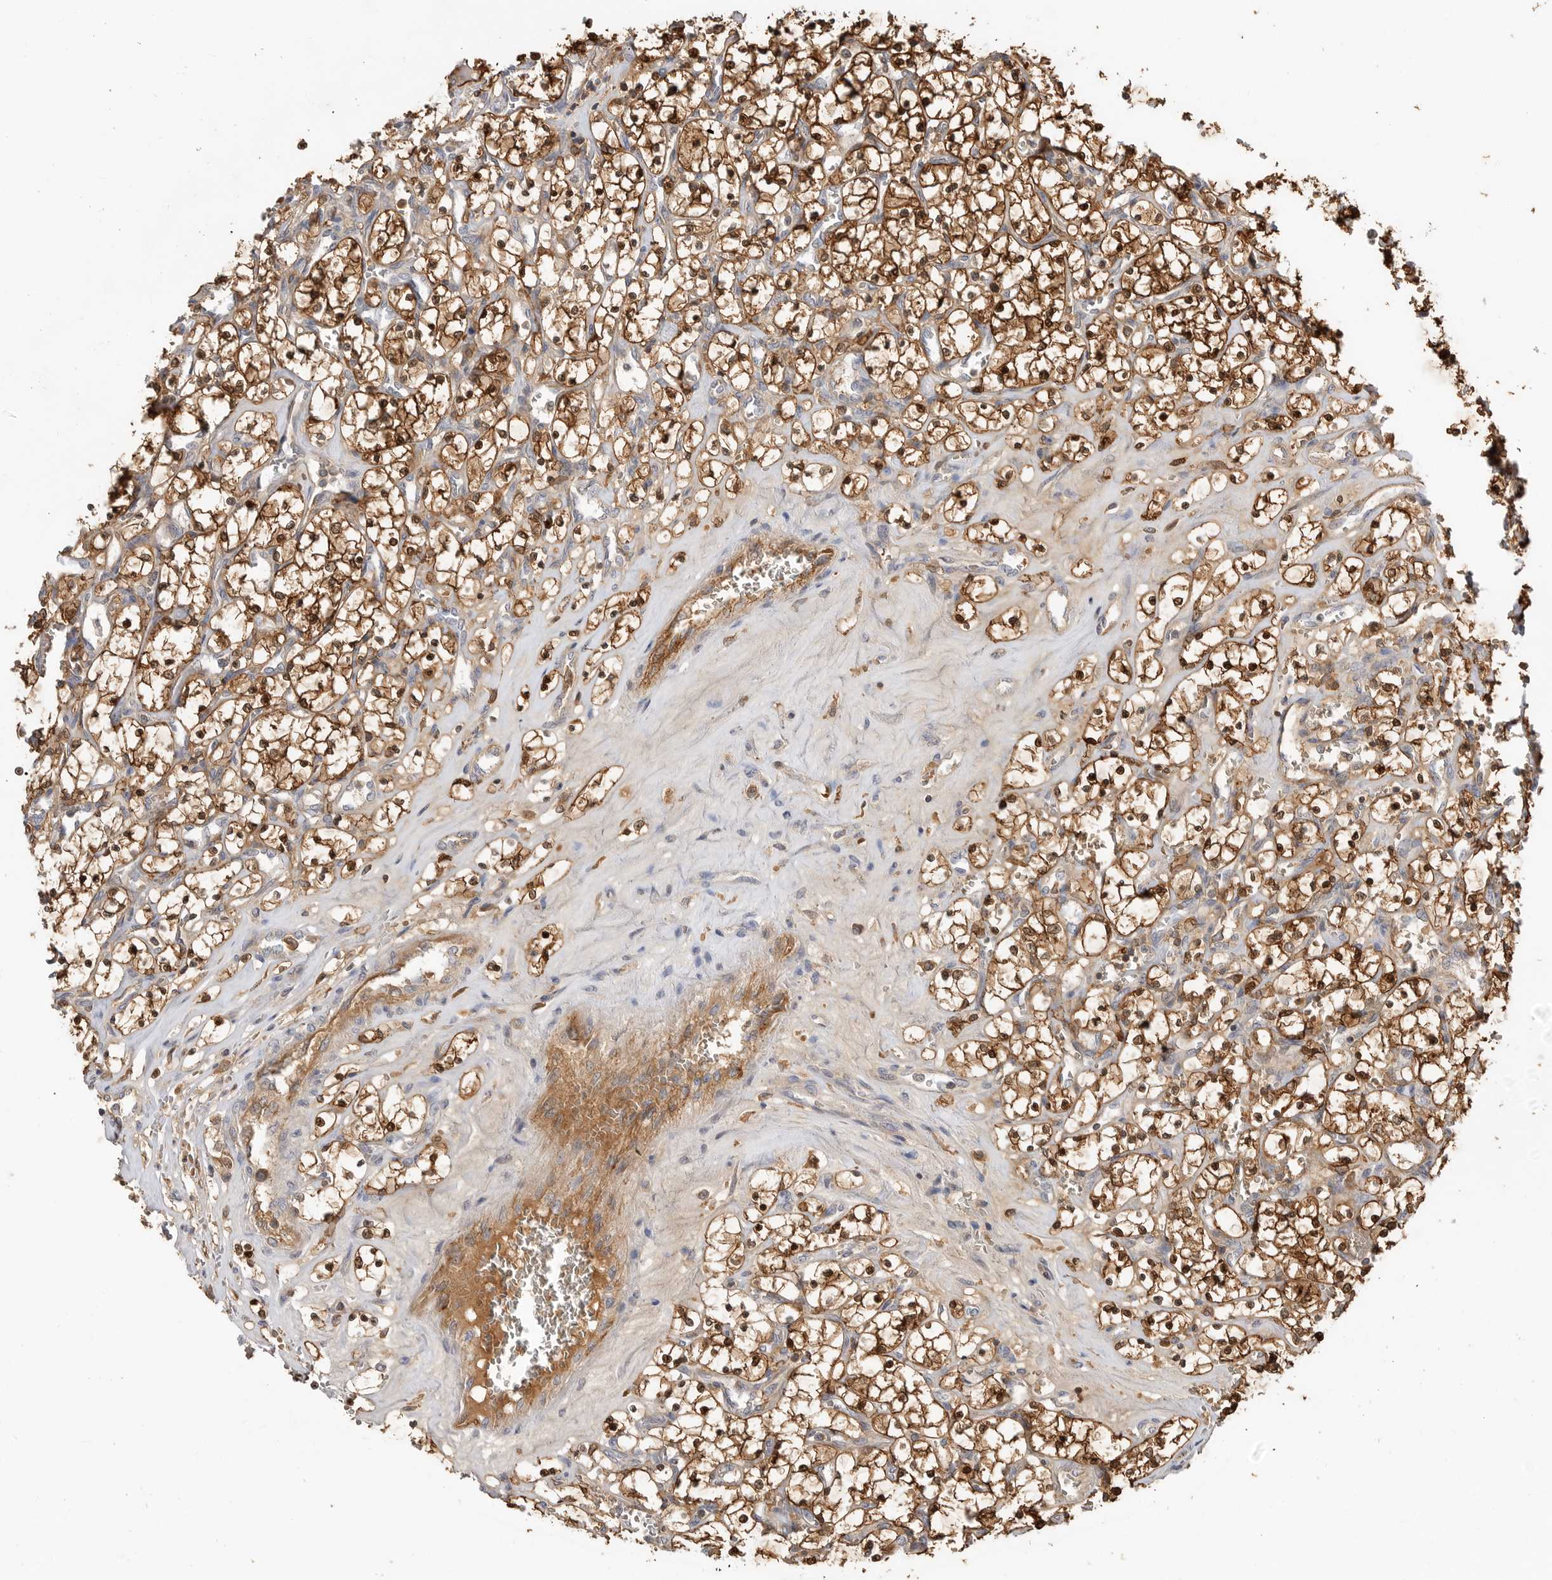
{"staining": {"intensity": "strong", "quantity": ">75%", "location": "cytoplasmic/membranous,nuclear"}, "tissue": "renal cancer", "cell_type": "Tumor cells", "image_type": "cancer", "snomed": [{"axis": "morphology", "description": "Adenocarcinoma, NOS"}, {"axis": "topography", "description": "Kidney"}], "caption": "Renal adenocarcinoma stained with a protein marker exhibits strong staining in tumor cells.", "gene": "CLDN12", "patient": {"sex": "female", "age": 69}}